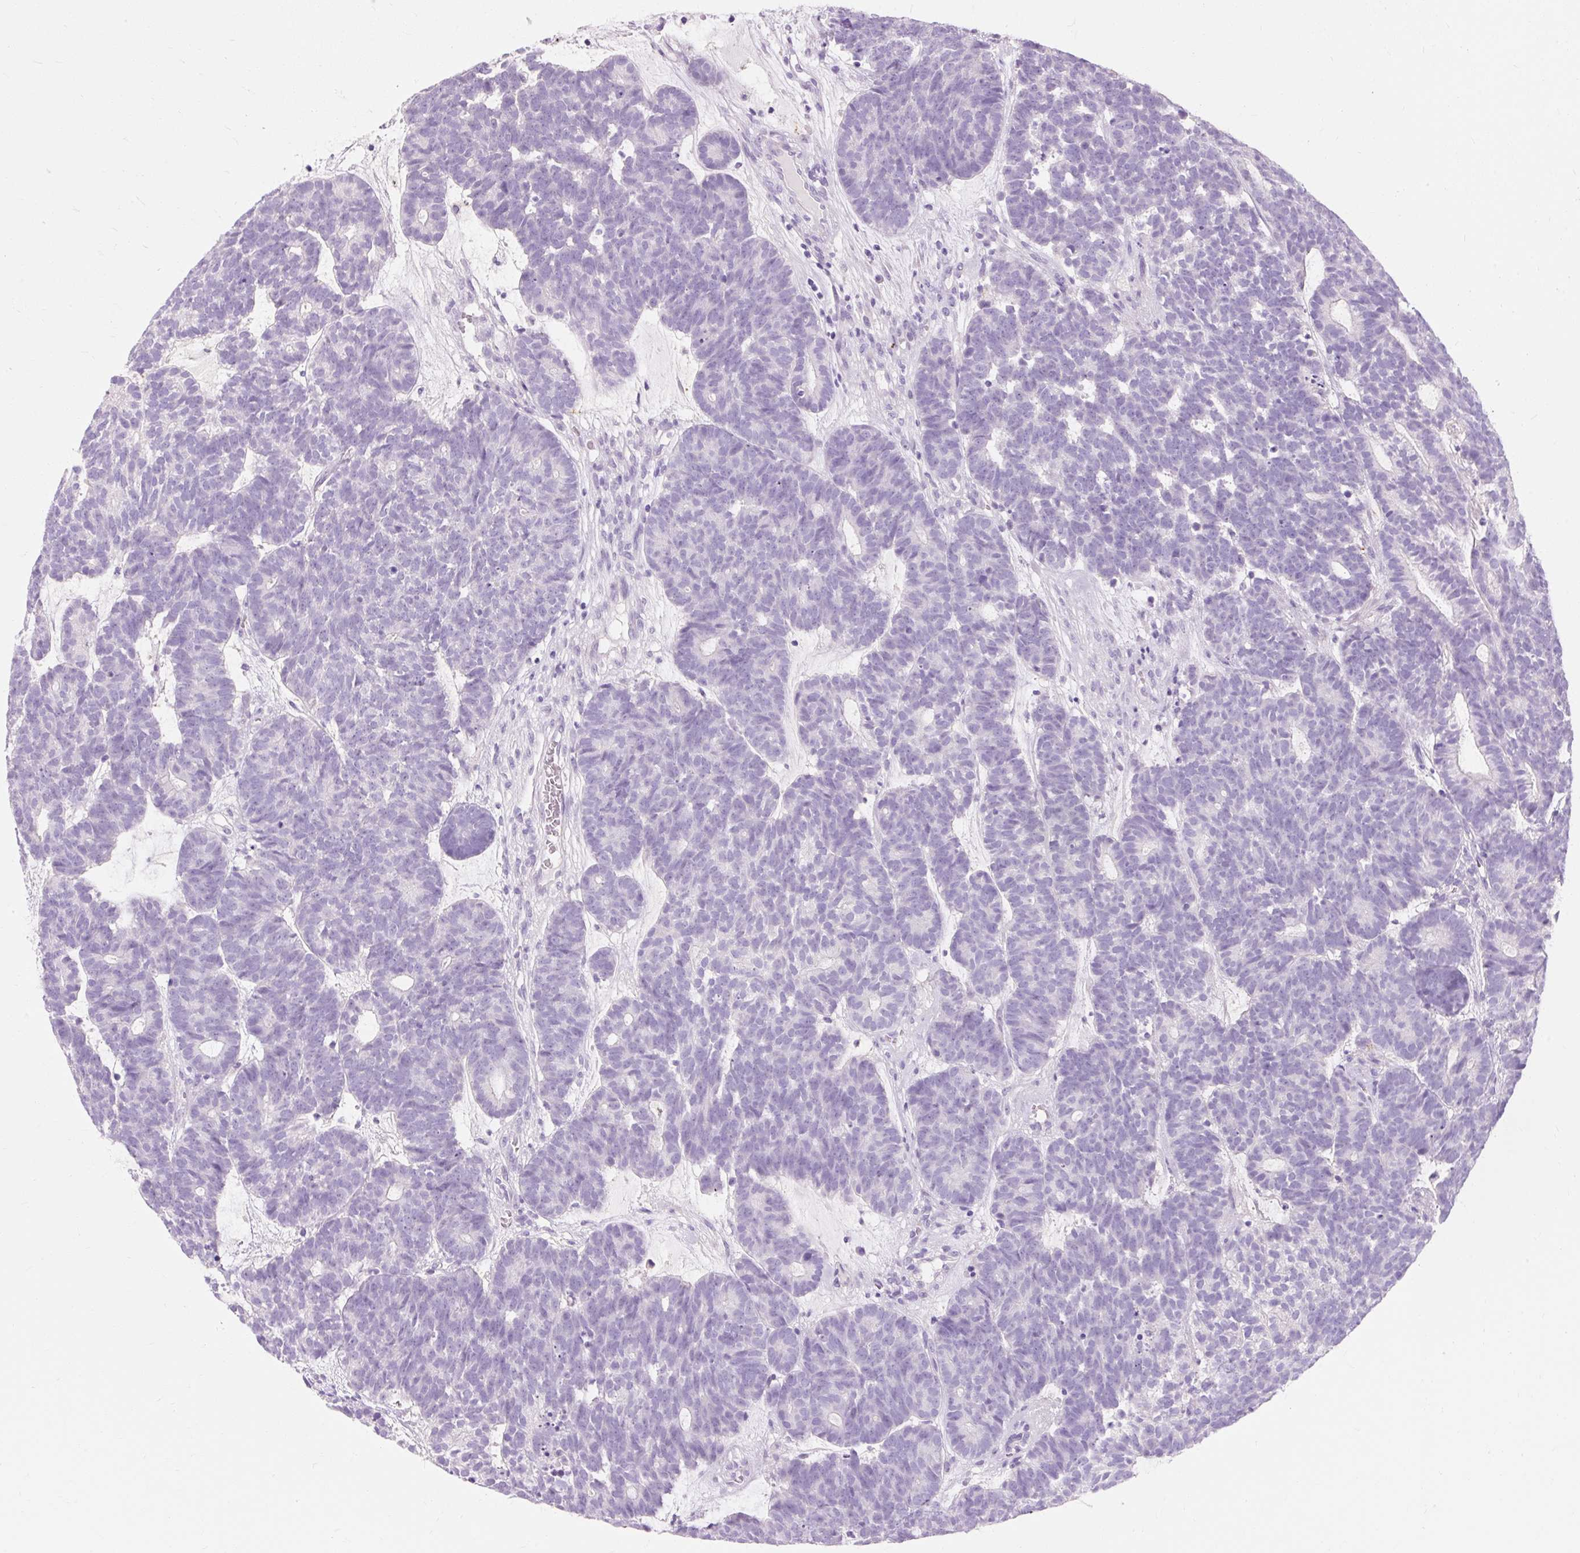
{"staining": {"intensity": "negative", "quantity": "none", "location": "none"}, "tissue": "head and neck cancer", "cell_type": "Tumor cells", "image_type": "cancer", "snomed": [{"axis": "morphology", "description": "Adenocarcinoma, NOS"}, {"axis": "topography", "description": "Head-Neck"}], "caption": "Immunohistochemistry image of head and neck cancer stained for a protein (brown), which reveals no staining in tumor cells.", "gene": "CLDN25", "patient": {"sex": "female", "age": 81}}